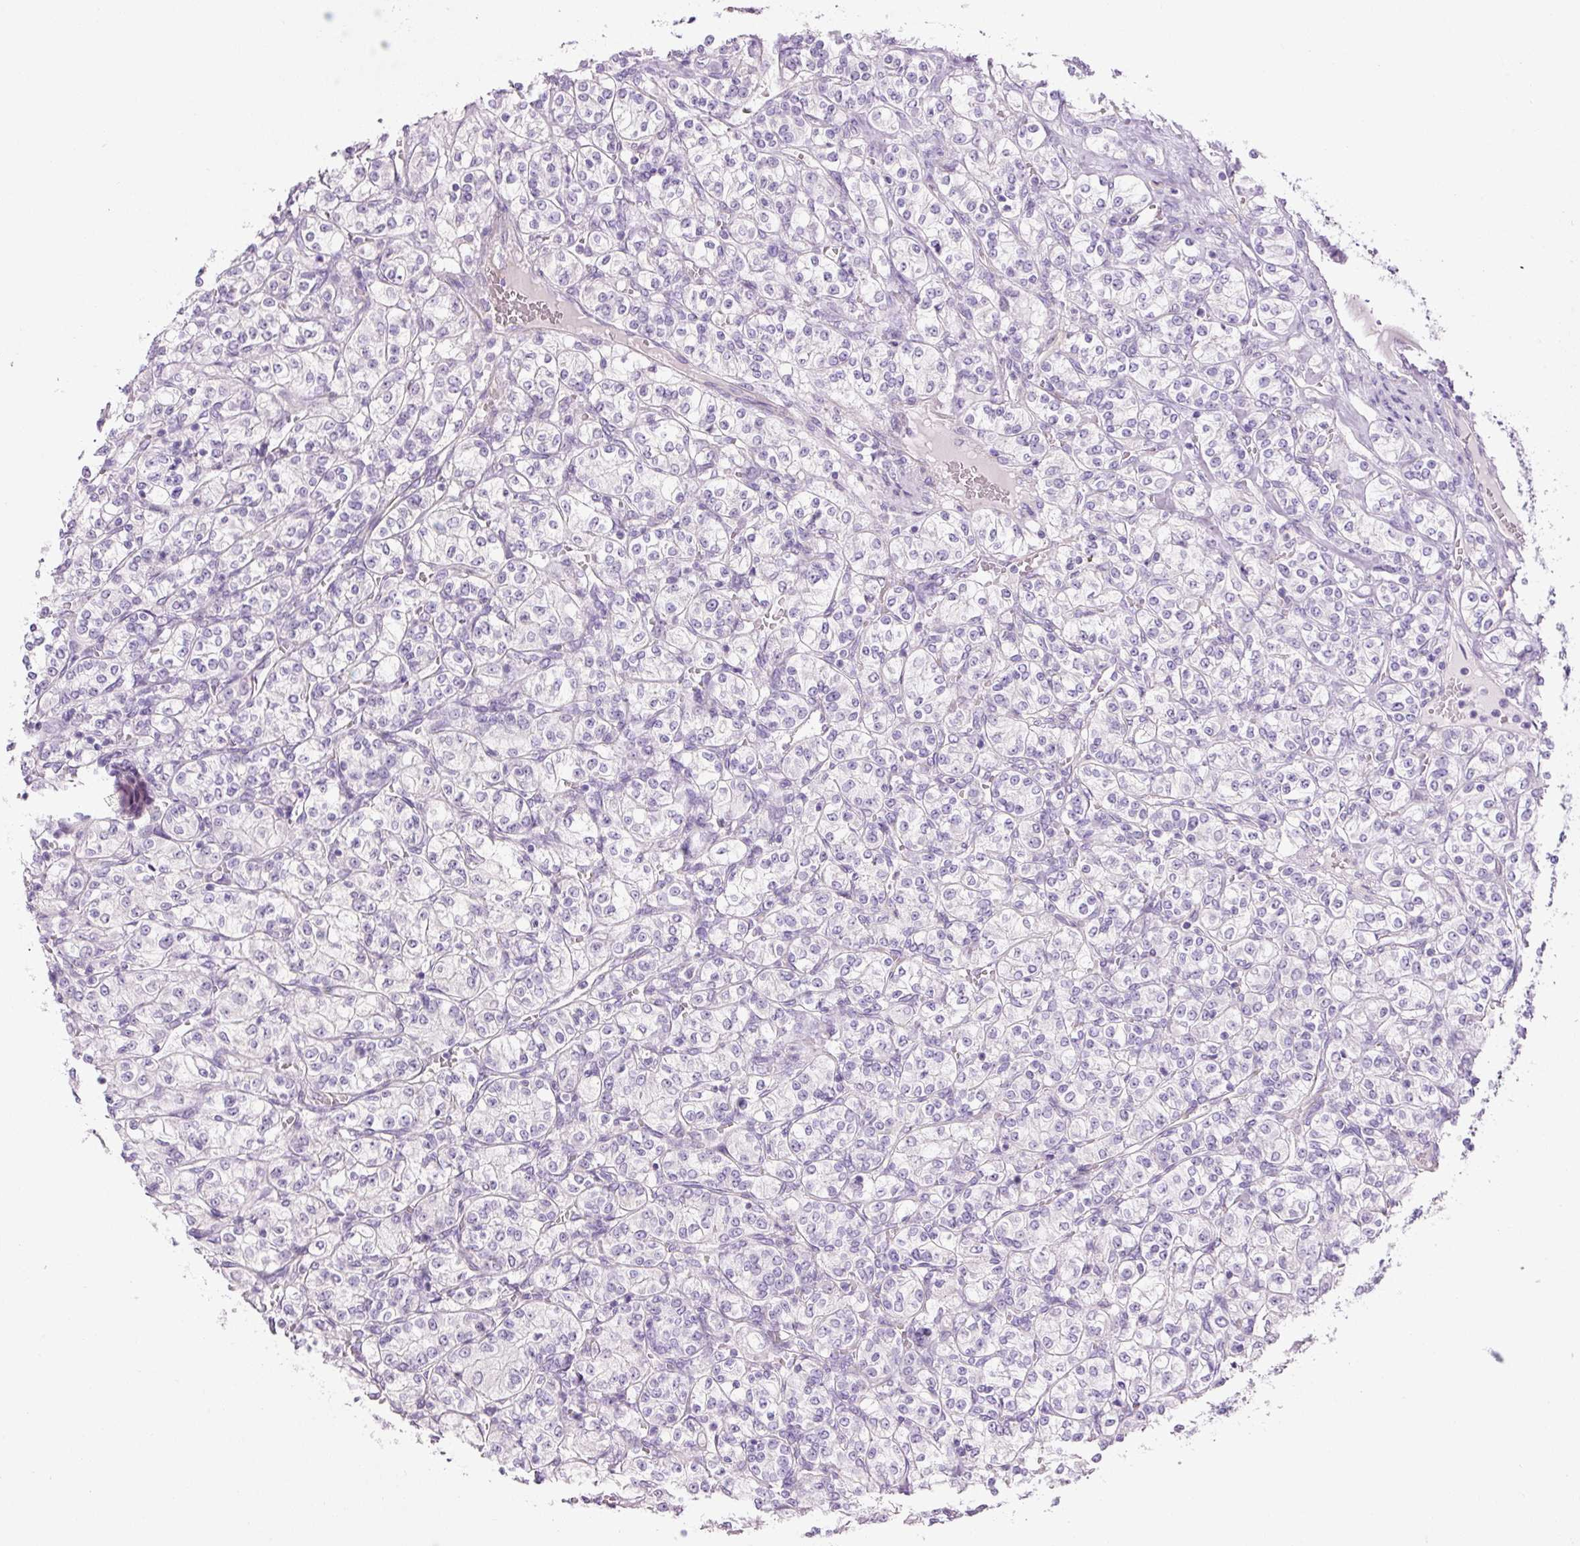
{"staining": {"intensity": "negative", "quantity": "none", "location": "none"}, "tissue": "renal cancer", "cell_type": "Tumor cells", "image_type": "cancer", "snomed": [{"axis": "morphology", "description": "Adenocarcinoma, NOS"}, {"axis": "topography", "description": "Kidney"}], "caption": "Renal adenocarcinoma stained for a protein using immunohistochemistry demonstrates no positivity tumor cells.", "gene": "ANKRD20A1", "patient": {"sex": "male", "age": 77}}